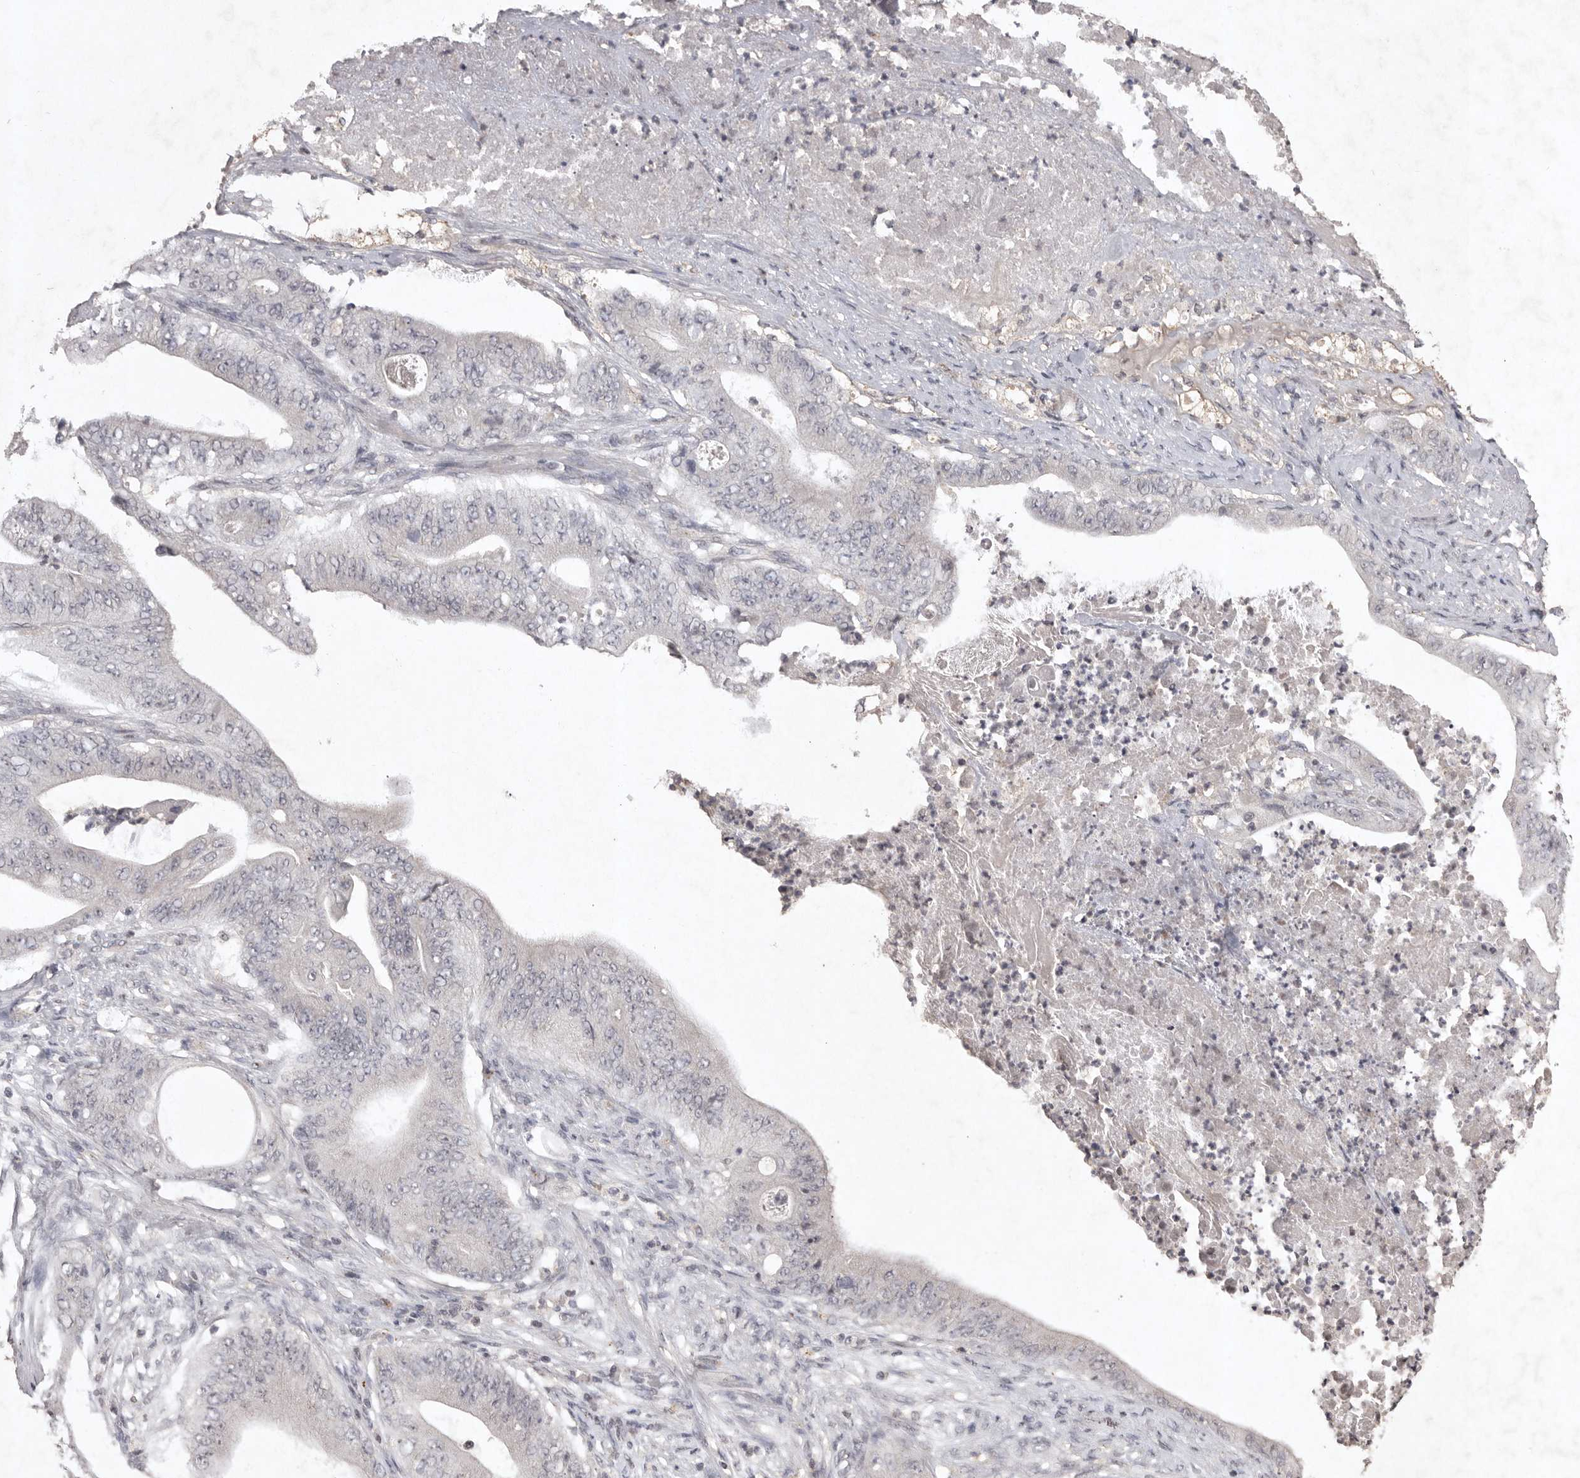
{"staining": {"intensity": "negative", "quantity": "none", "location": "none"}, "tissue": "stomach cancer", "cell_type": "Tumor cells", "image_type": "cancer", "snomed": [{"axis": "morphology", "description": "Adenocarcinoma, NOS"}, {"axis": "topography", "description": "Stomach"}], "caption": "Tumor cells show no significant protein staining in stomach adenocarcinoma. The staining was performed using DAB to visualize the protein expression in brown, while the nuclei were stained in blue with hematoxylin (Magnification: 20x).", "gene": "APLNR", "patient": {"sex": "female", "age": 73}}